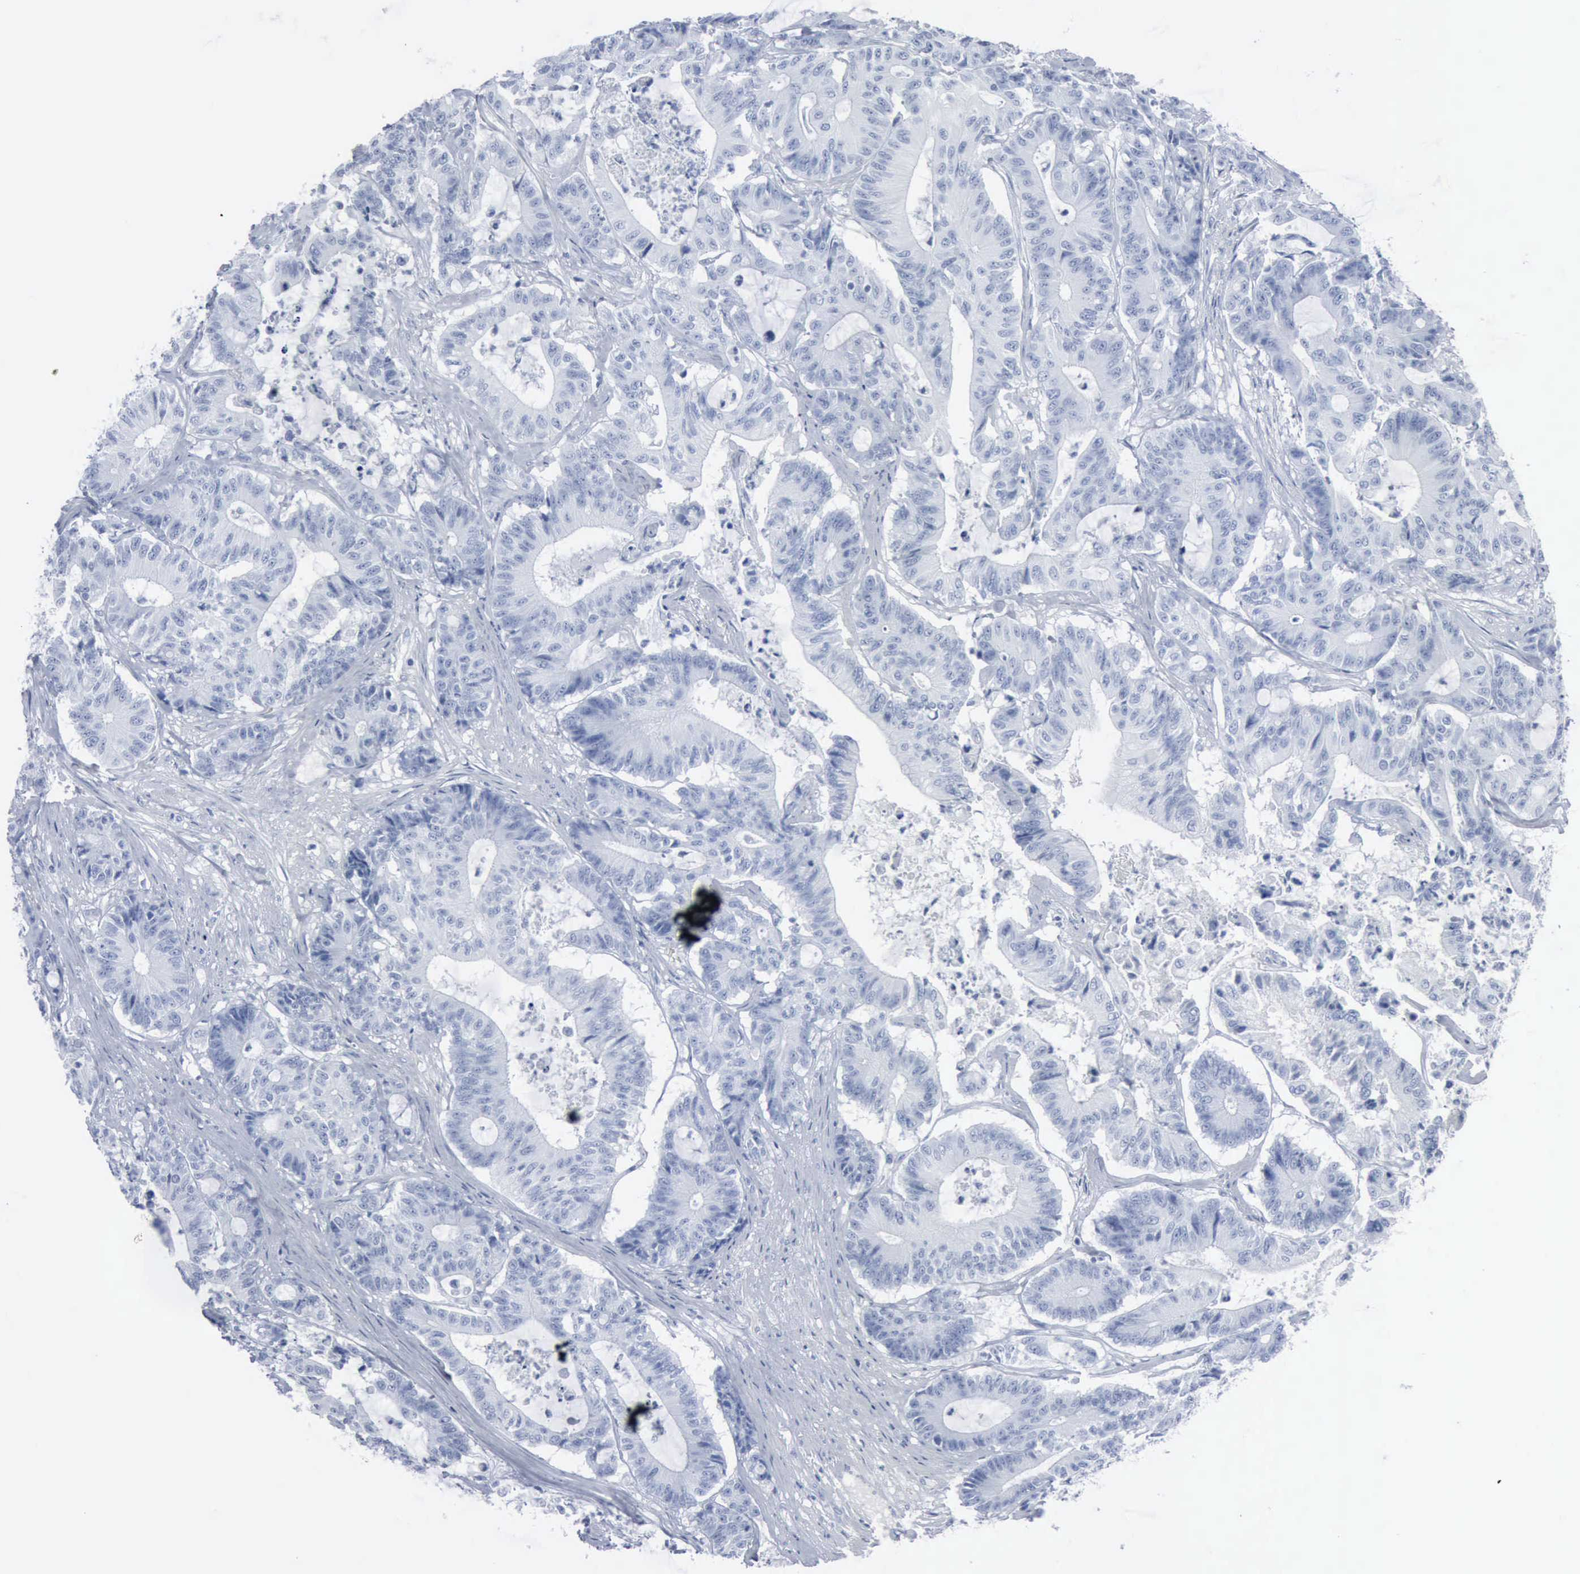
{"staining": {"intensity": "negative", "quantity": "none", "location": "none"}, "tissue": "colorectal cancer", "cell_type": "Tumor cells", "image_type": "cancer", "snomed": [{"axis": "morphology", "description": "Adenocarcinoma, NOS"}, {"axis": "topography", "description": "Colon"}], "caption": "The immunohistochemistry micrograph has no significant staining in tumor cells of colorectal adenocarcinoma tissue.", "gene": "DMD", "patient": {"sex": "female", "age": 84}}